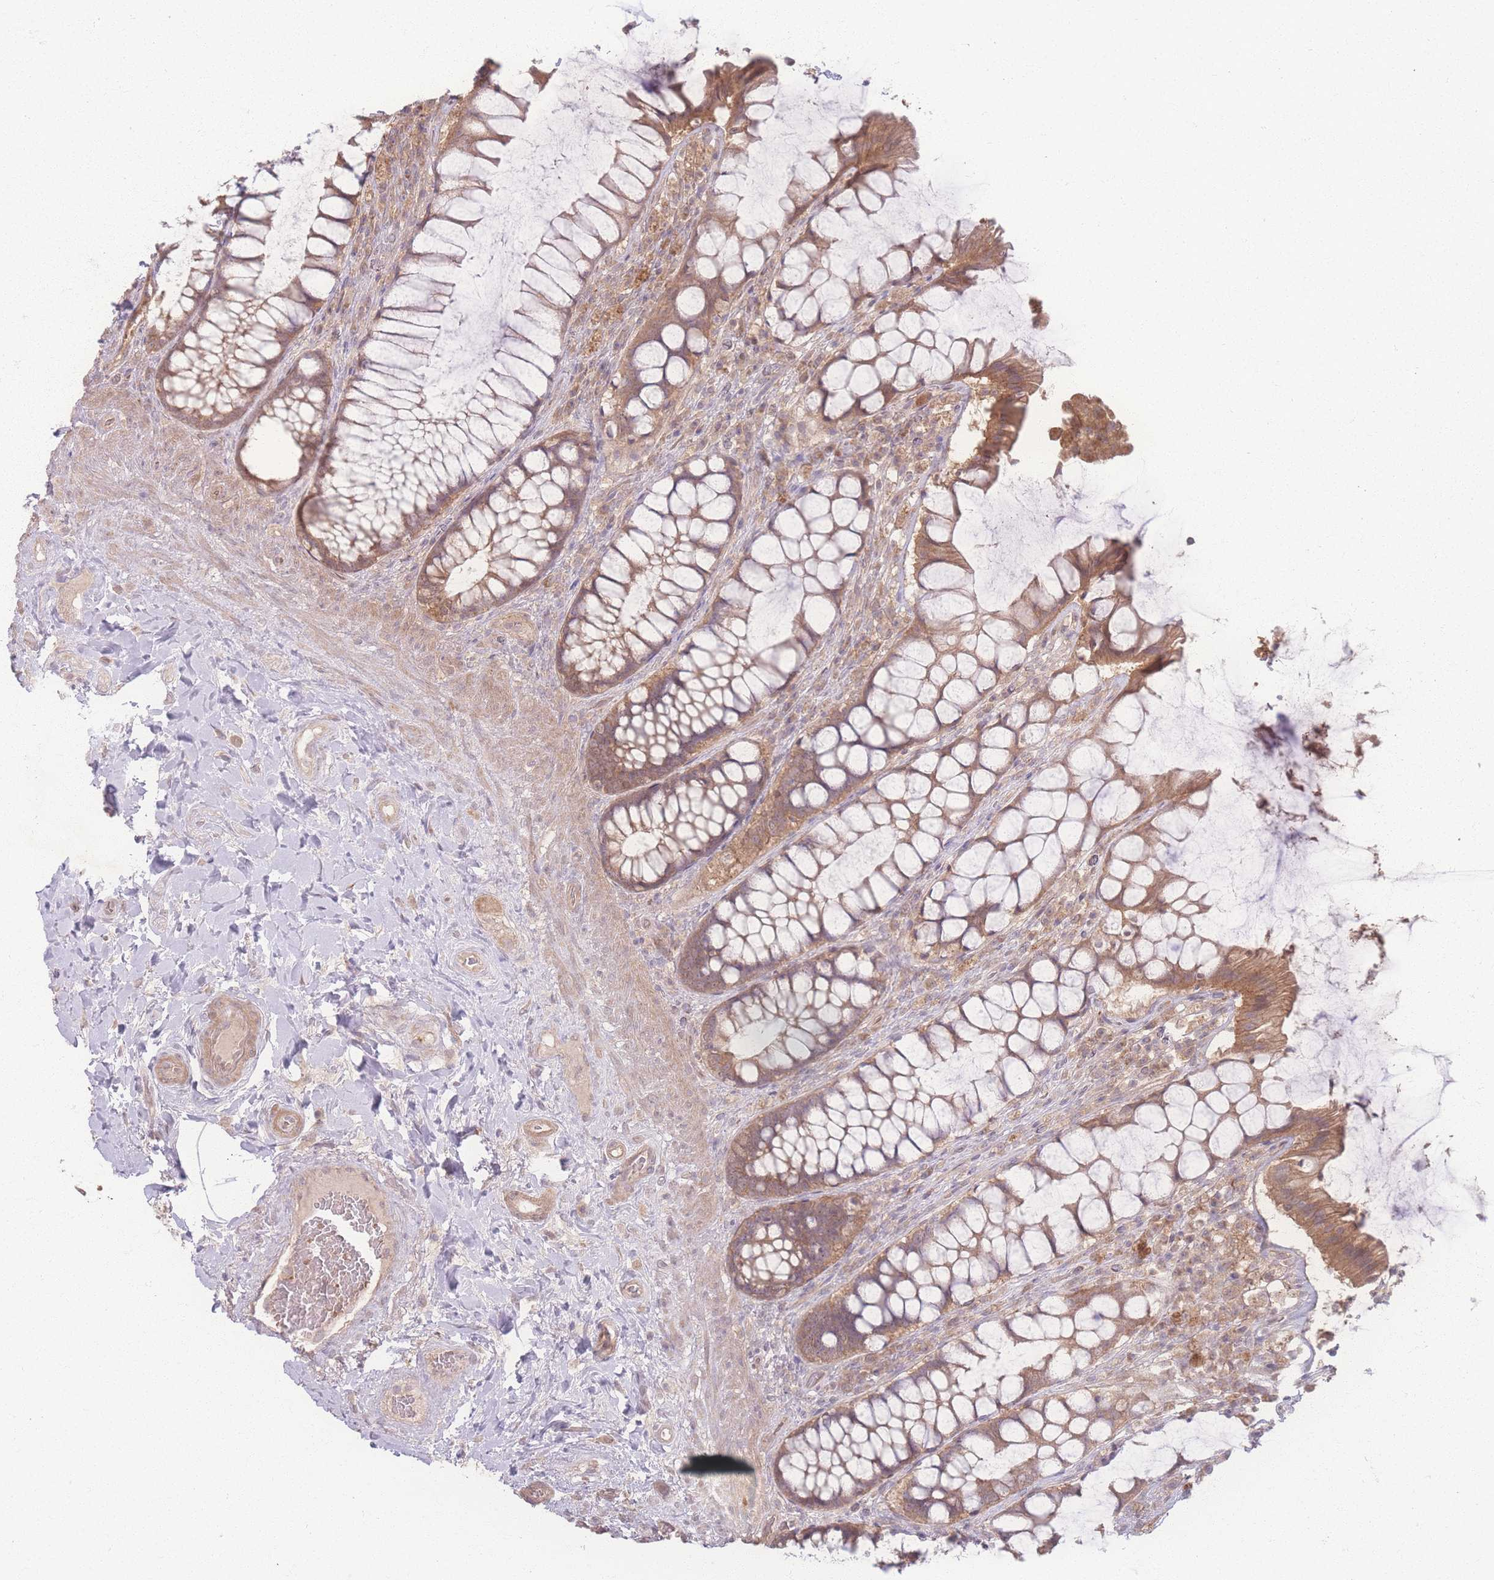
{"staining": {"intensity": "moderate", "quantity": ">75%", "location": "cytoplasmic/membranous"}, "tissue": "rectum", "cell_type": "Glandular cells", "image_type": "normal", "snomed": [{"axis": "morphology", "description": "Normal tissue, NOS"}, {"axis": "topography", "description": "Rectum"}], "caption": "Rectum stained with DAB immunohistochemistry (IHC) demonstrates medium levels of moderate cytoplasmic/membranous positivity in about >75% of glandular cells. The staining is performed using DAB brown chromogen to label protein expression. The nuclei are counter-stained blue using hematoxylin.", "gene": "INSR", "patient": {"sex": "female", "age": 58}}